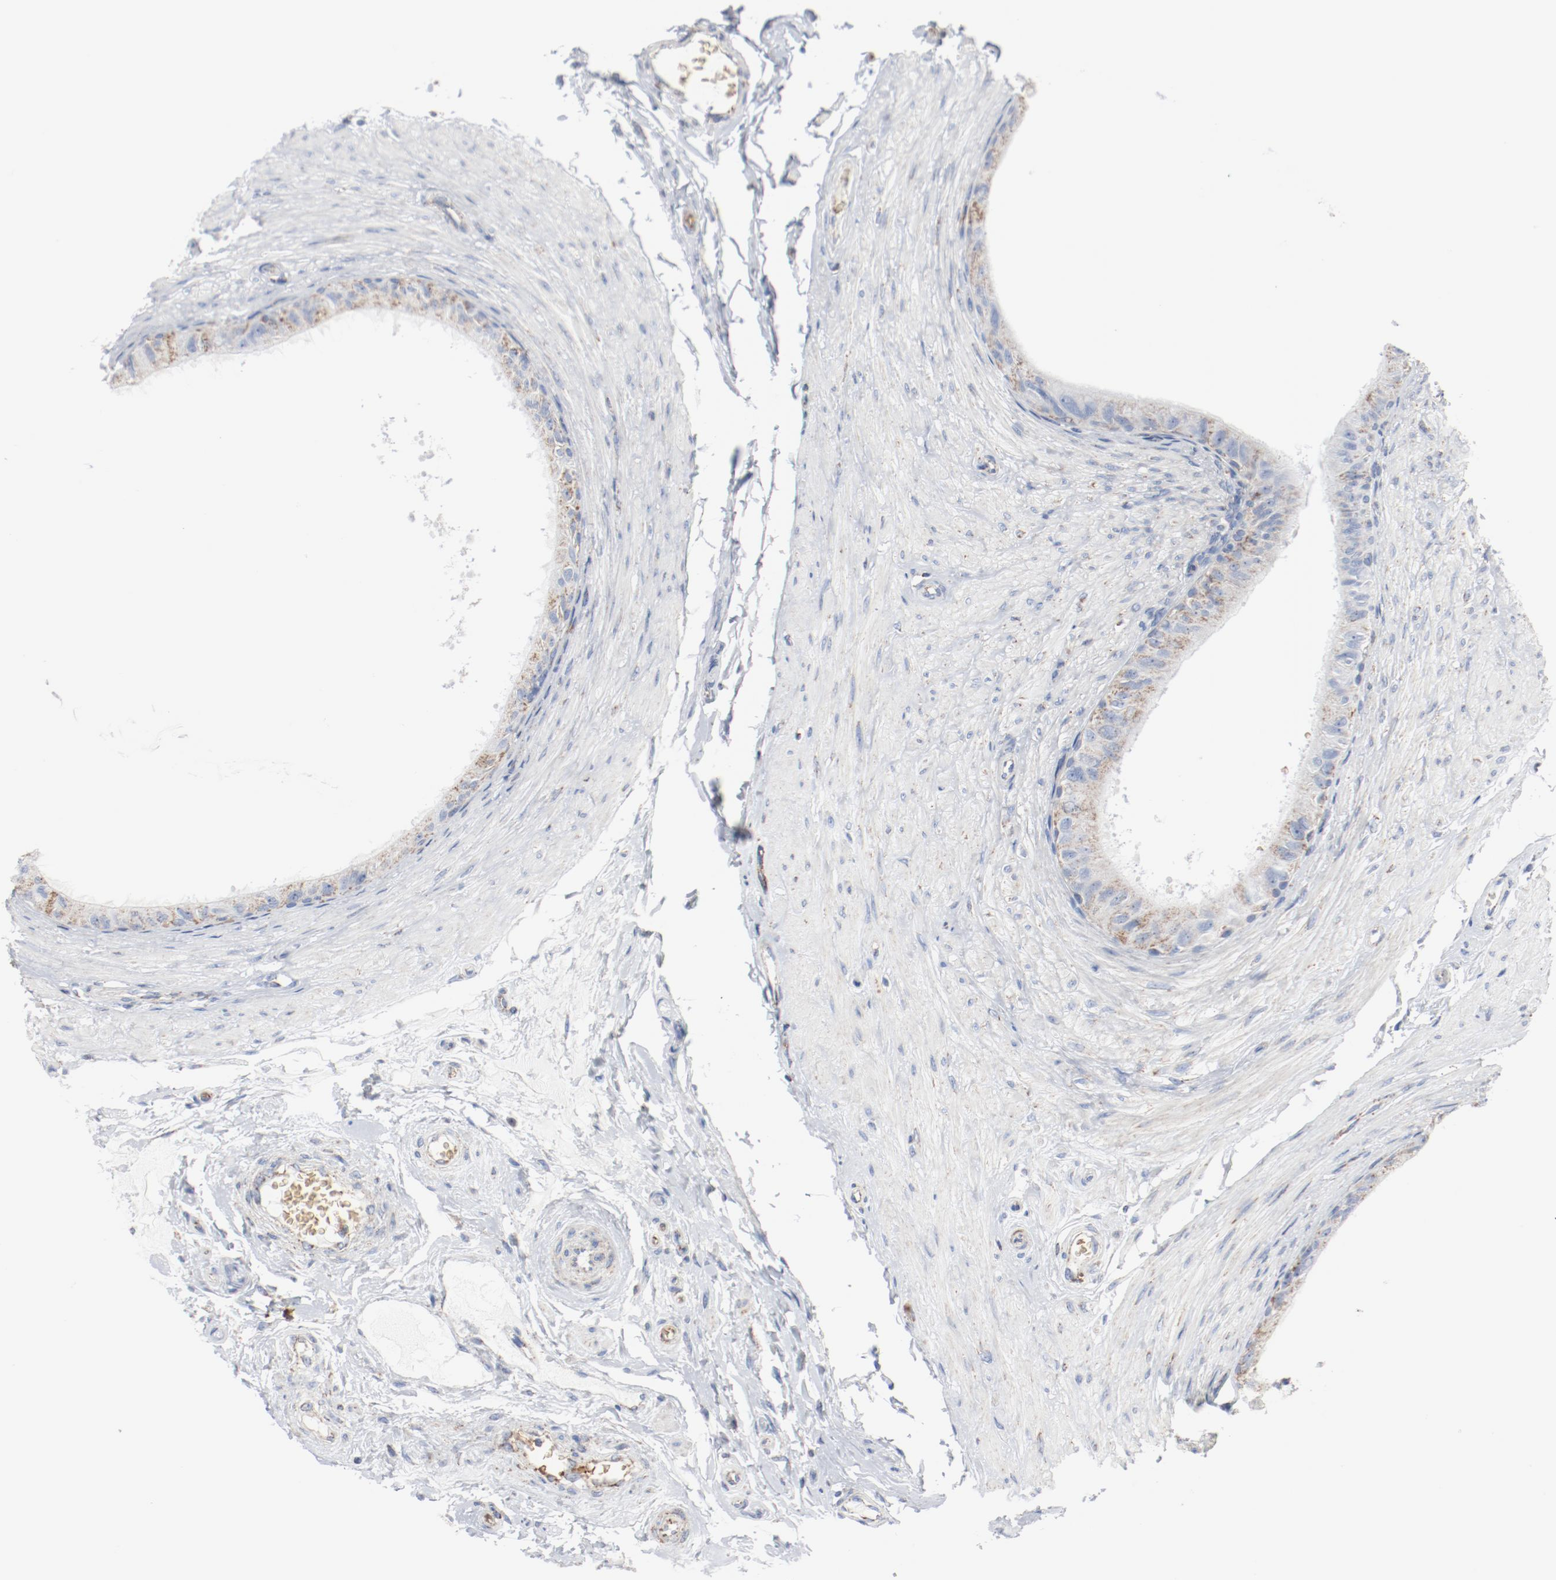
{"staining": {"intensity": "weak", "quantity": ">75%", "location": "cytoplasmic/membranous"}, "tissue": "epididymis", "cell_type": "Glandular cells", "image_type": "normal", "snomed": [{"axis": "morphology", "description": "Normal tissue, NOS"}, {"axis": "topography", "description": "Epididymis"}], "caption": "Glandular cells reveal low levels of weak cytoplasmic/membranous expression in approximately >75% of cells in unremarkable human epididymis. (DAB = brown stain, brightfield microscopy at high magnification).", "gene": "NDUFB8", "patient": {"sex": "male", "age": 68}}